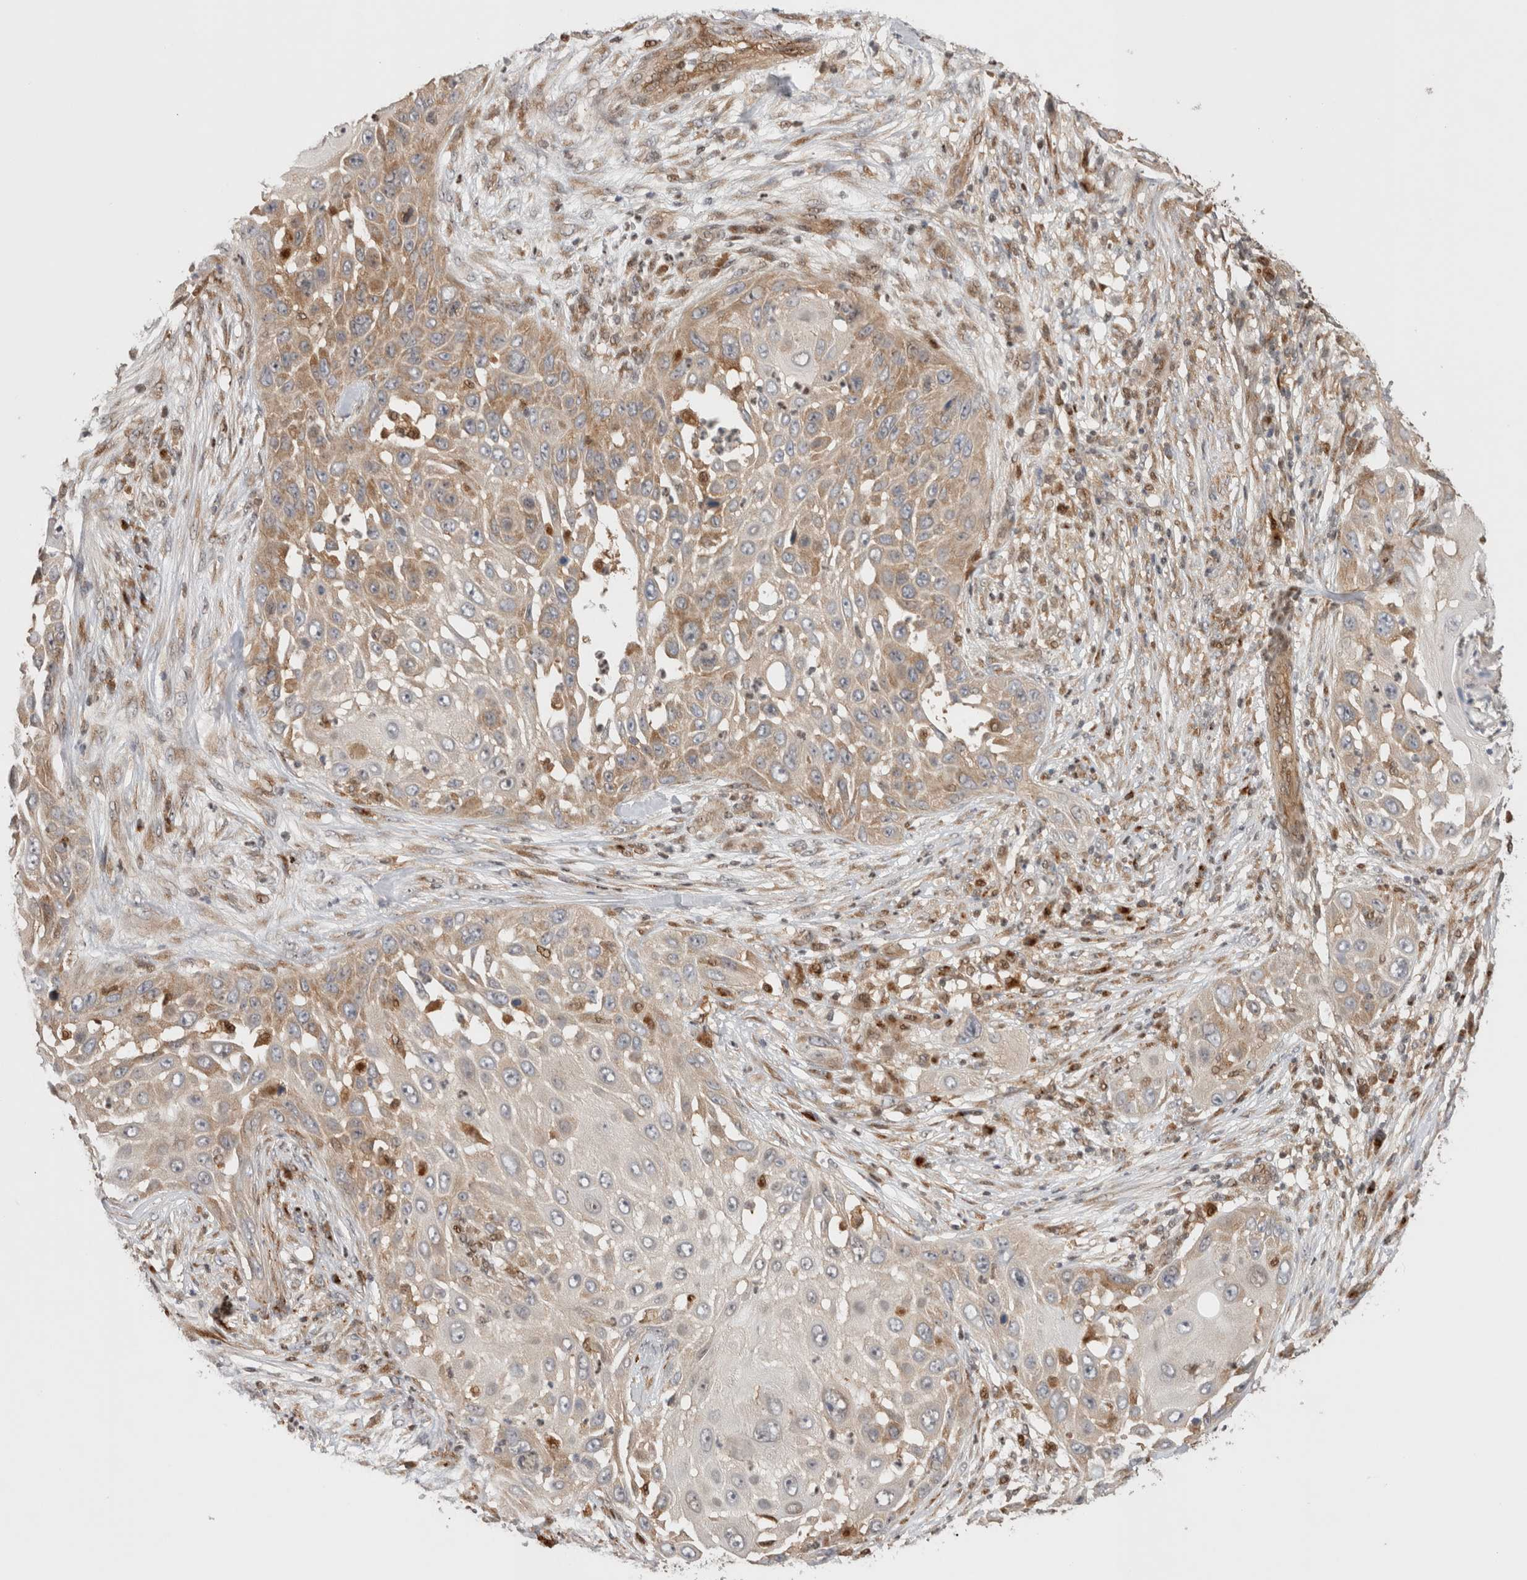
{"staining": {"intensity": "moderate", "quantity": "25%-75%", "location": "cytoplasmic/membranous"}, "tissue": "skin cancer", "cell_type": "Tumor cells", "image_type": "cancer", "snomed": [{"axis": "morphology", "description": "Squamous cell carcinoma, NOS"}, {"axis": "topography", "description": "Skin"}], "caption": "Immunohistochemical staining of human skin cancer displays medium levels of moderate cytoplasmic/membranous protein positivity in approximately 25%-75% of tumor cells. The protein is shown in brown color, while the nuclei are stained blue.", "gene": "OTUD6B", "patient": {"sex": "female", "age": 44}}